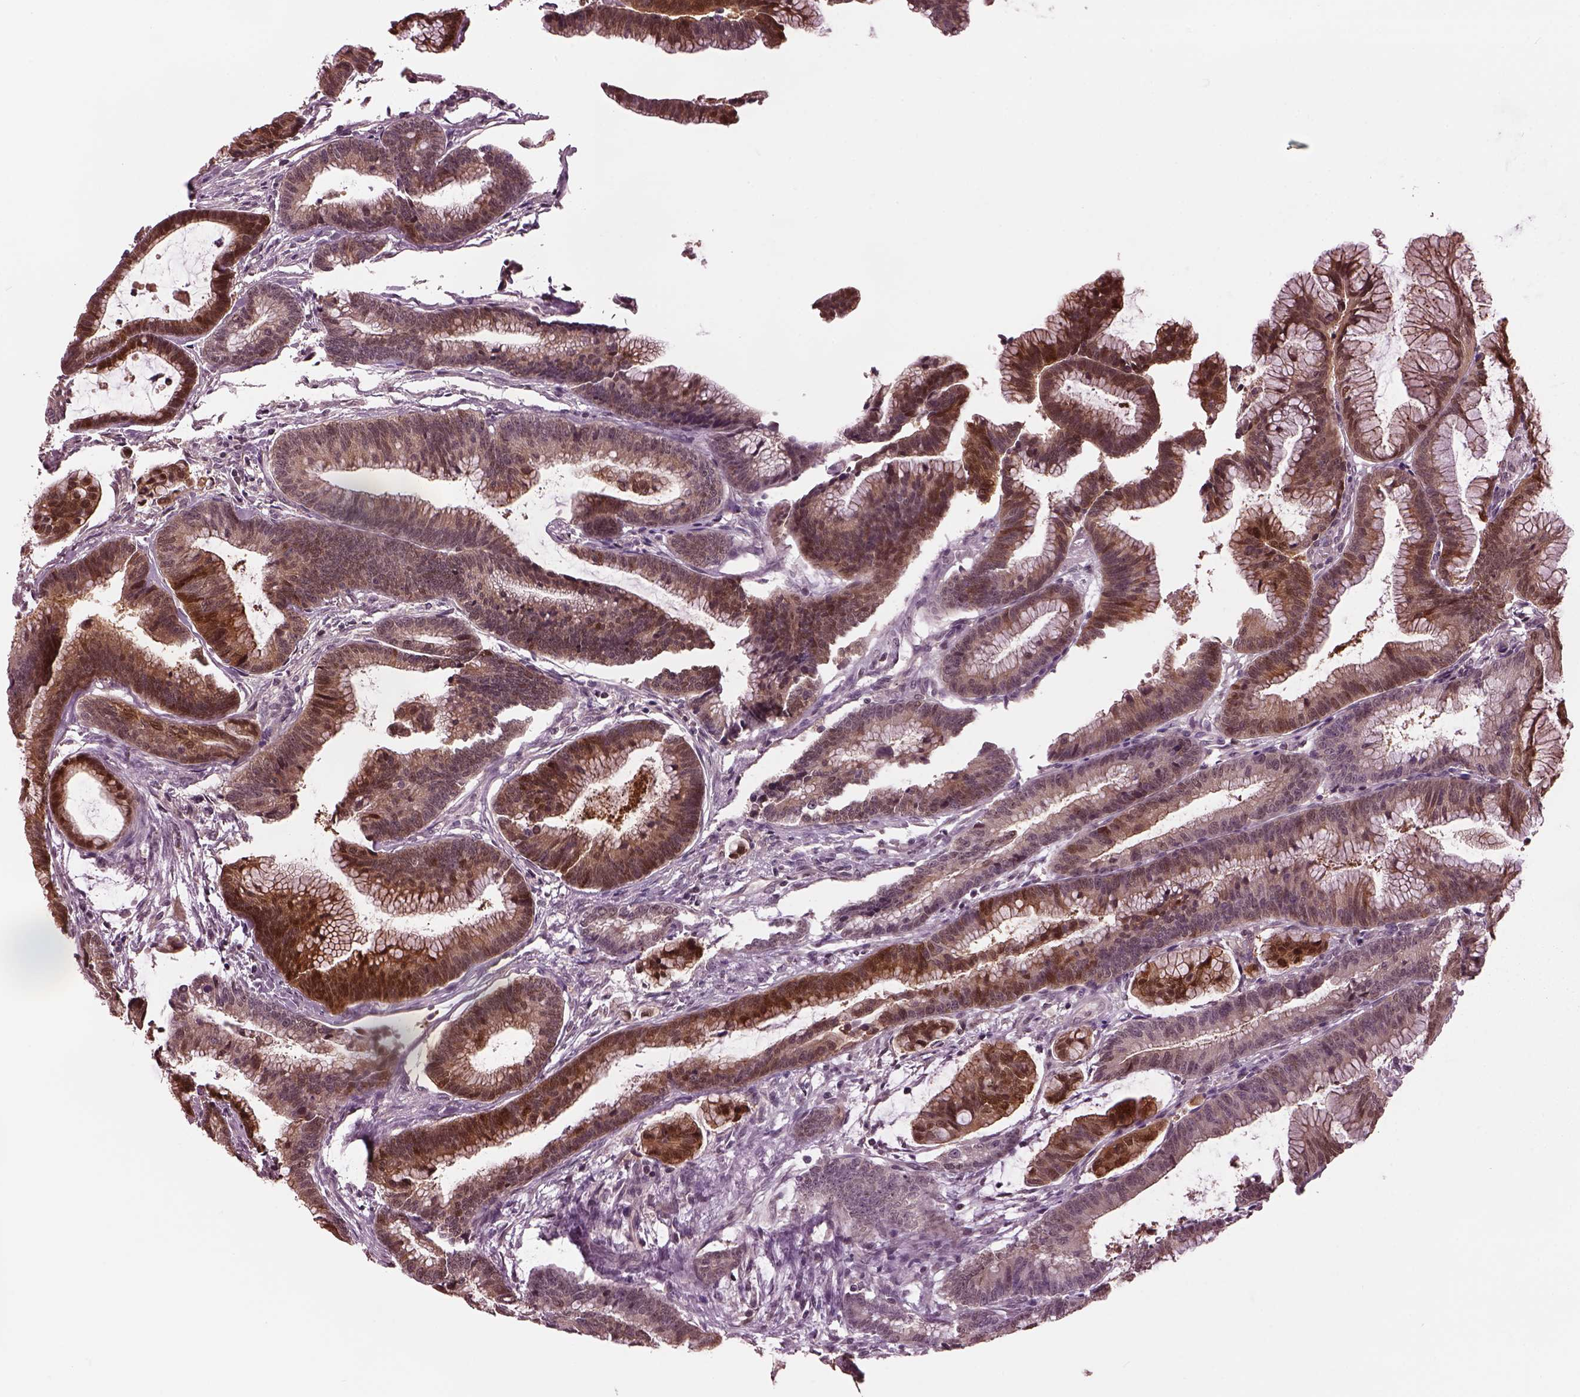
{"staining": {"intensity": "moderate", "quantity": ">75%", "location": "cytoplasmic/membranous,nuclear"}, "tissue": "colorectal cancer", "cell_type": "Tumor cells", "image_type": "cancer", "snomed": [{"axis": "morphology", "description": "Adenocarcinoma, NOS"}, {"axis": "topography", "description": "Colon"}], "caption": "A photomicrograph showing moderate cytoplasmic/membranous and nuclear staining in approximately >75% of tumor cells in colorectal cancer, as visualized by brown immunohistochemical staining.", "gene": "SRI", "patient": {"sex": "female", "age": 78}}